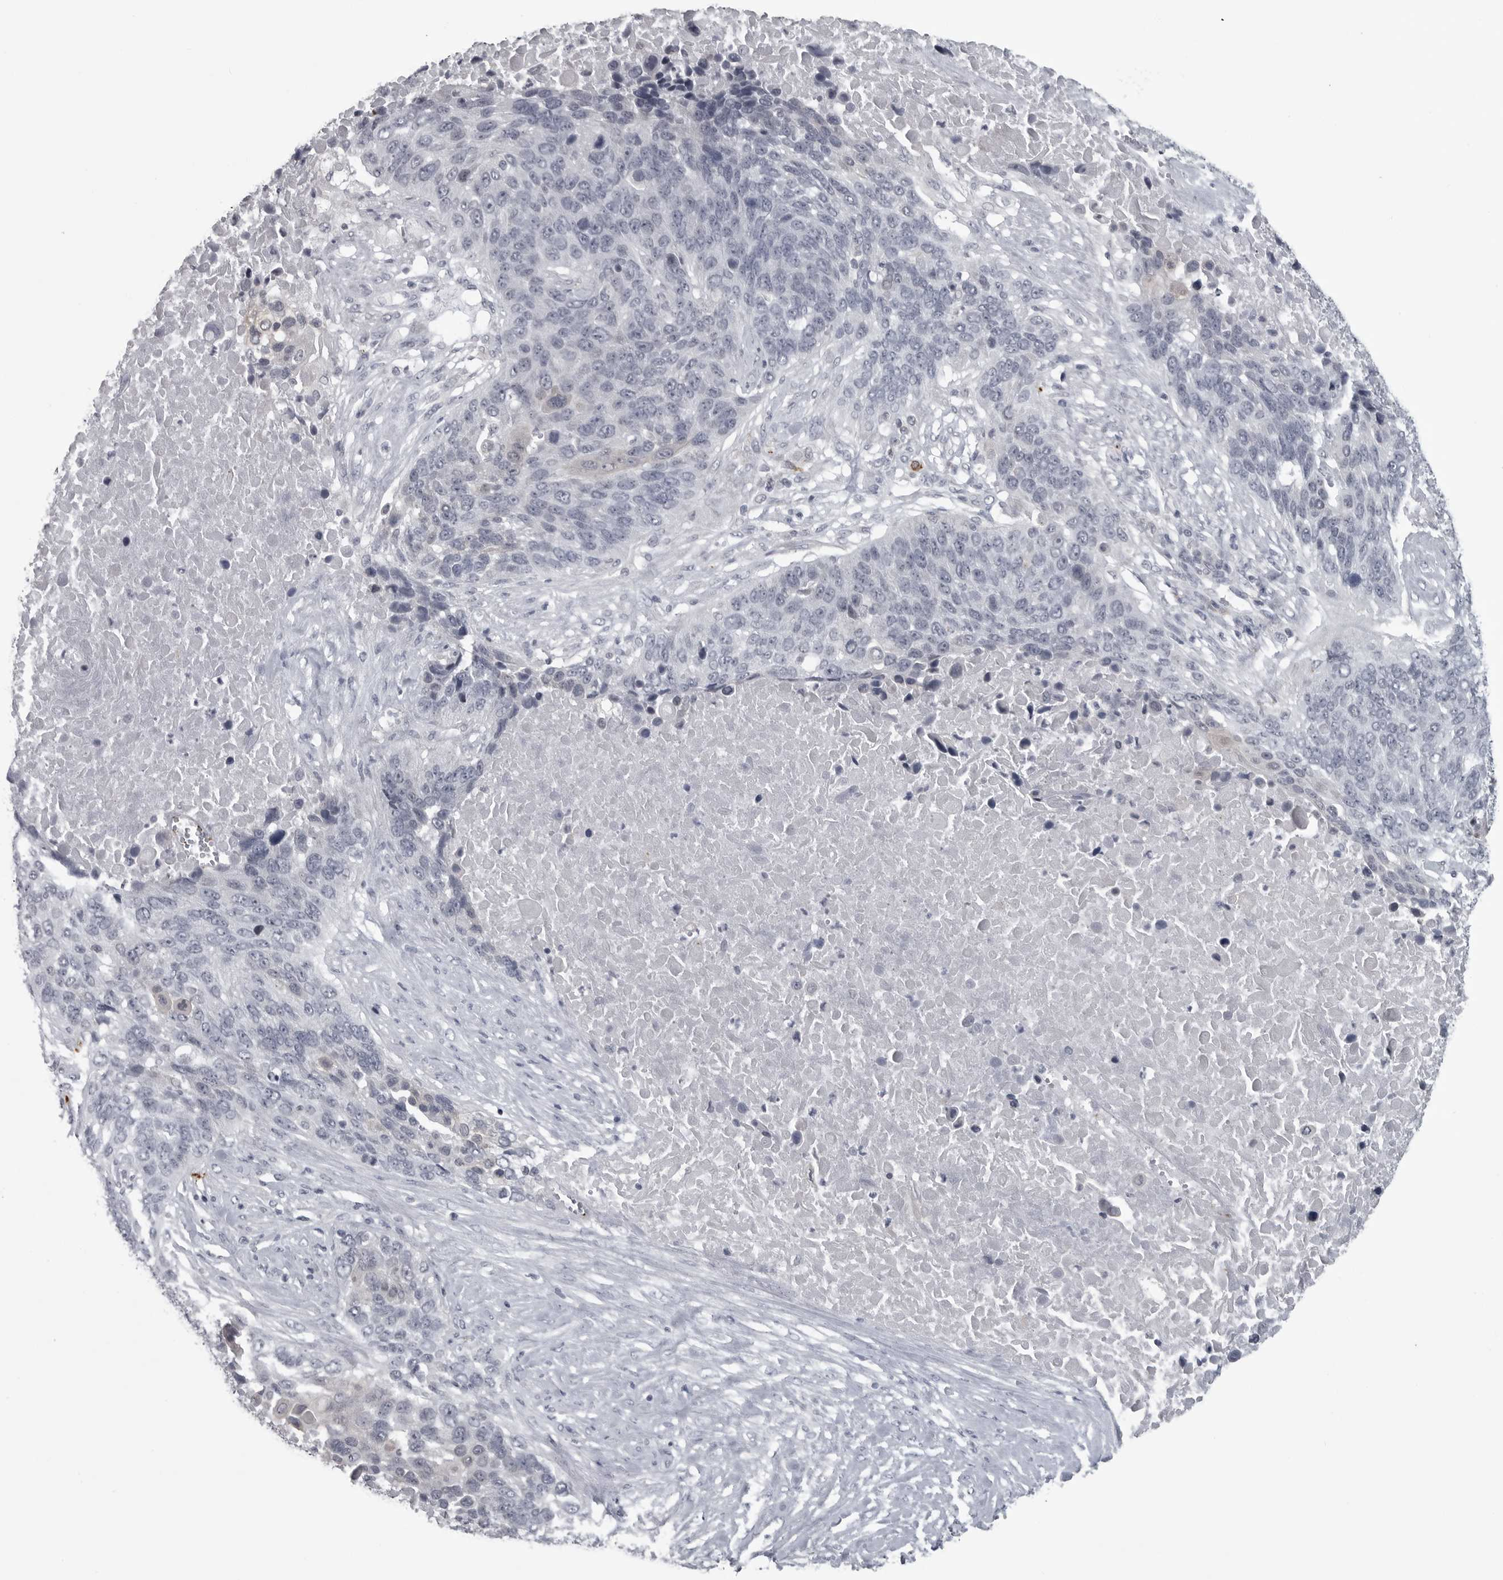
{"staining": {"intensity": "negative", "quantity": "none", "location": "none"}, "tissue": "lung cancer", "cell_type": "Tumor cells", "image_type": "cancer", "snomed": [{"axis": "morphology", "description": "Squamous cell carcinoma, NOS"}, {"axis": "topography", "description": "Lung"}], "caption": "Lung cancer stained for a protein using immunohistochemistry displays no staining tumor cells.", "gene": "LYSMD1", "patient": {"sex": "male", "age": 66}}